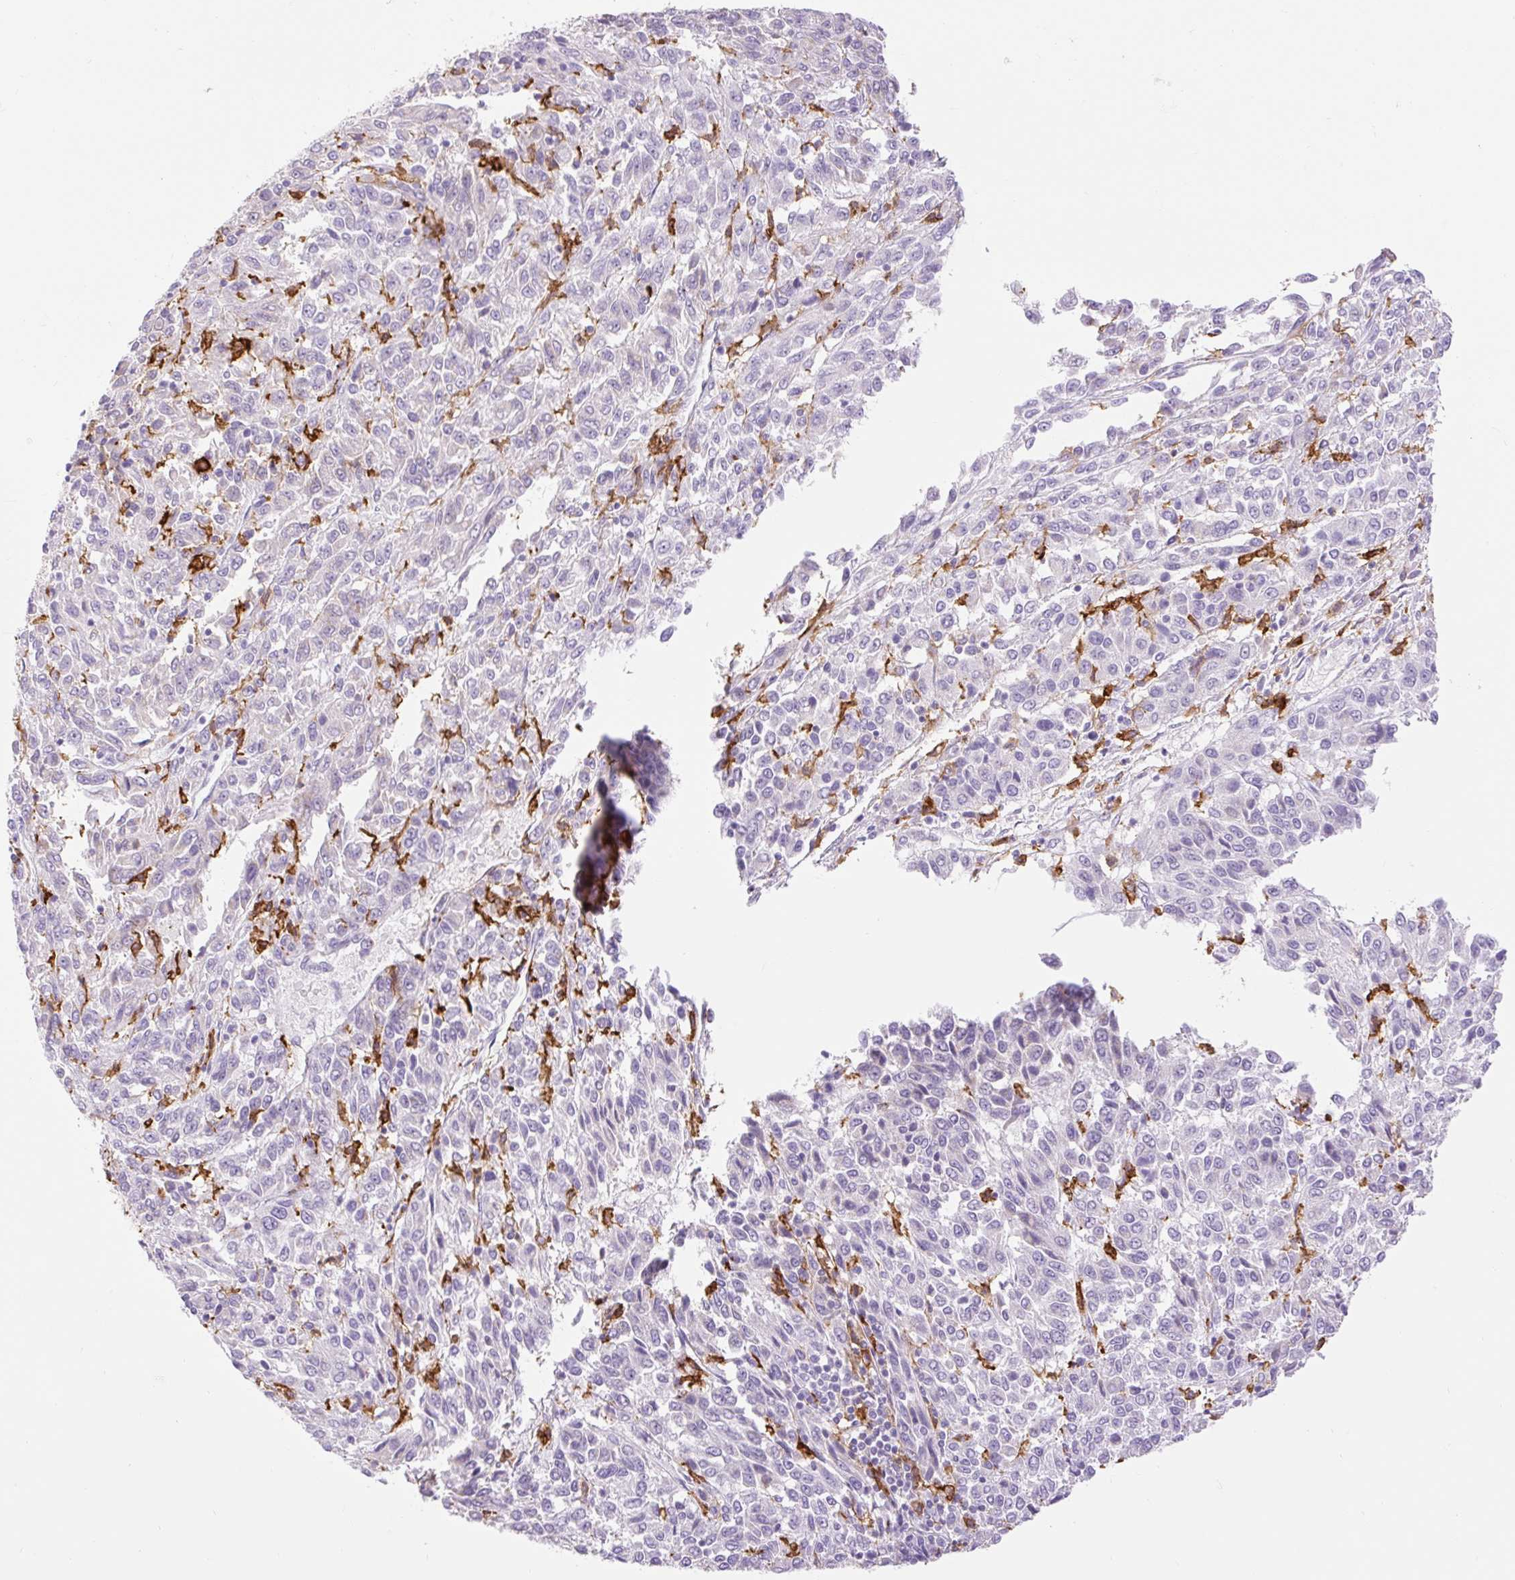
{"staining": {"intensity": "negative", "quantity": "none", "location": "none"}, "tissue": "melanoma", "cell_type": "Tumor cells", "image_type": "cancer", "snomed": [{"axis": "morphology", "description": "Malignant melanoma, Metastatic site"}, {"axis": "topography", "description": "Lung"}], "caption": "Immunohistochemistry (IHC) of human malignant melanoma (metastatic site) displays no positivity in tumor cells.", "gene": "SIGLEC1", "patient": {"sex": "male", "age": 64}}